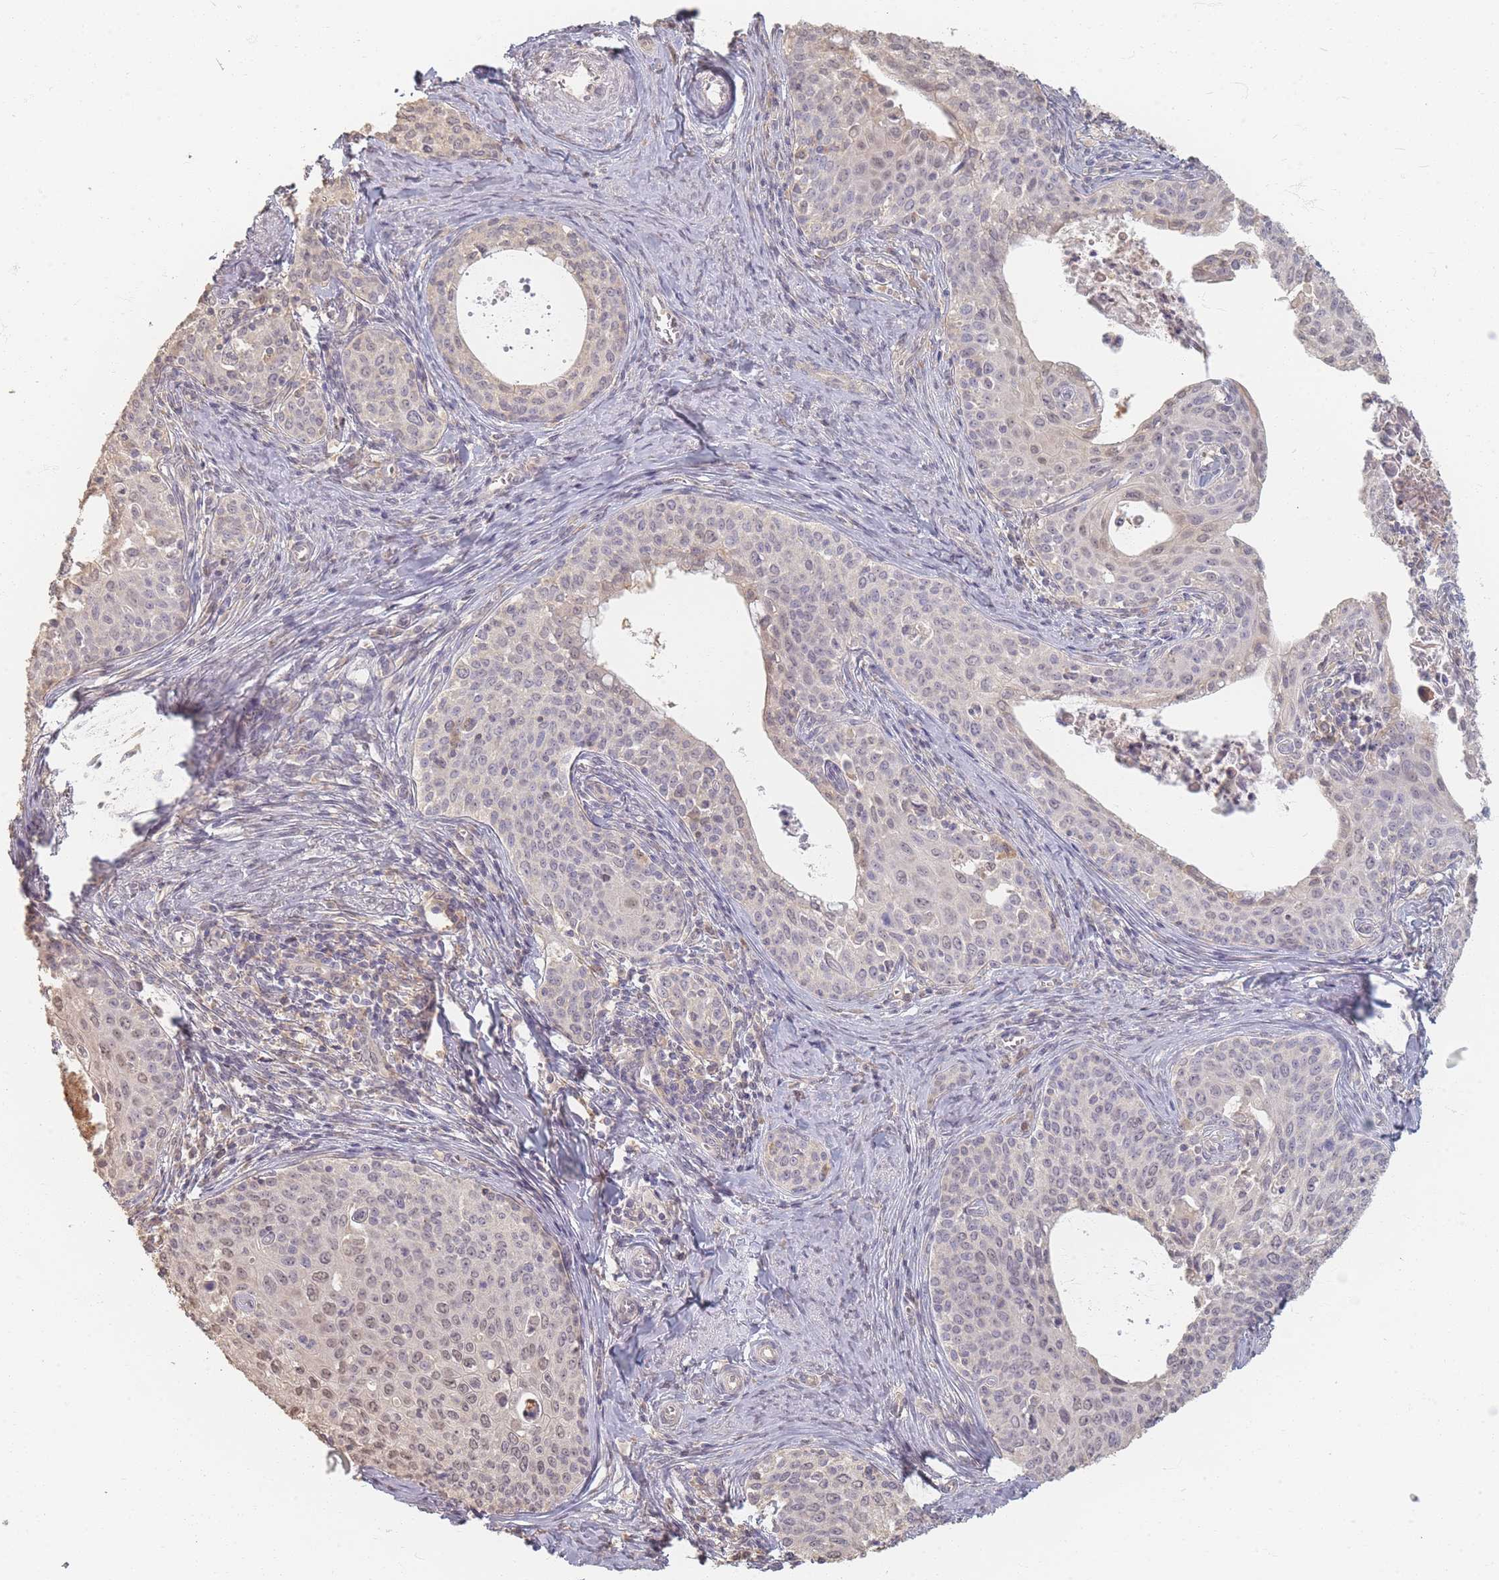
{"staining": {"intensity": "weak", "quantity": "<25%", "location": "nuclear"}, "tissue": "cervical cancer", "cell_type": "Tumor cells", "image_type": "cancer", "snomed": [{"axis": "morphology", "description": "Squamous cell carcinoma, NOS"}, {"axis": "morphology", "description": "Adenocarcinoma, NOS"}, {"axis": "topography", "description": "Cervix"}], "caption": "Immunohistochemistry of adenocarcinoma (cervical) shows no staining in tumor cells.", "gene": "RFTN1", "patient": {"sex": "female", "age": 52}}